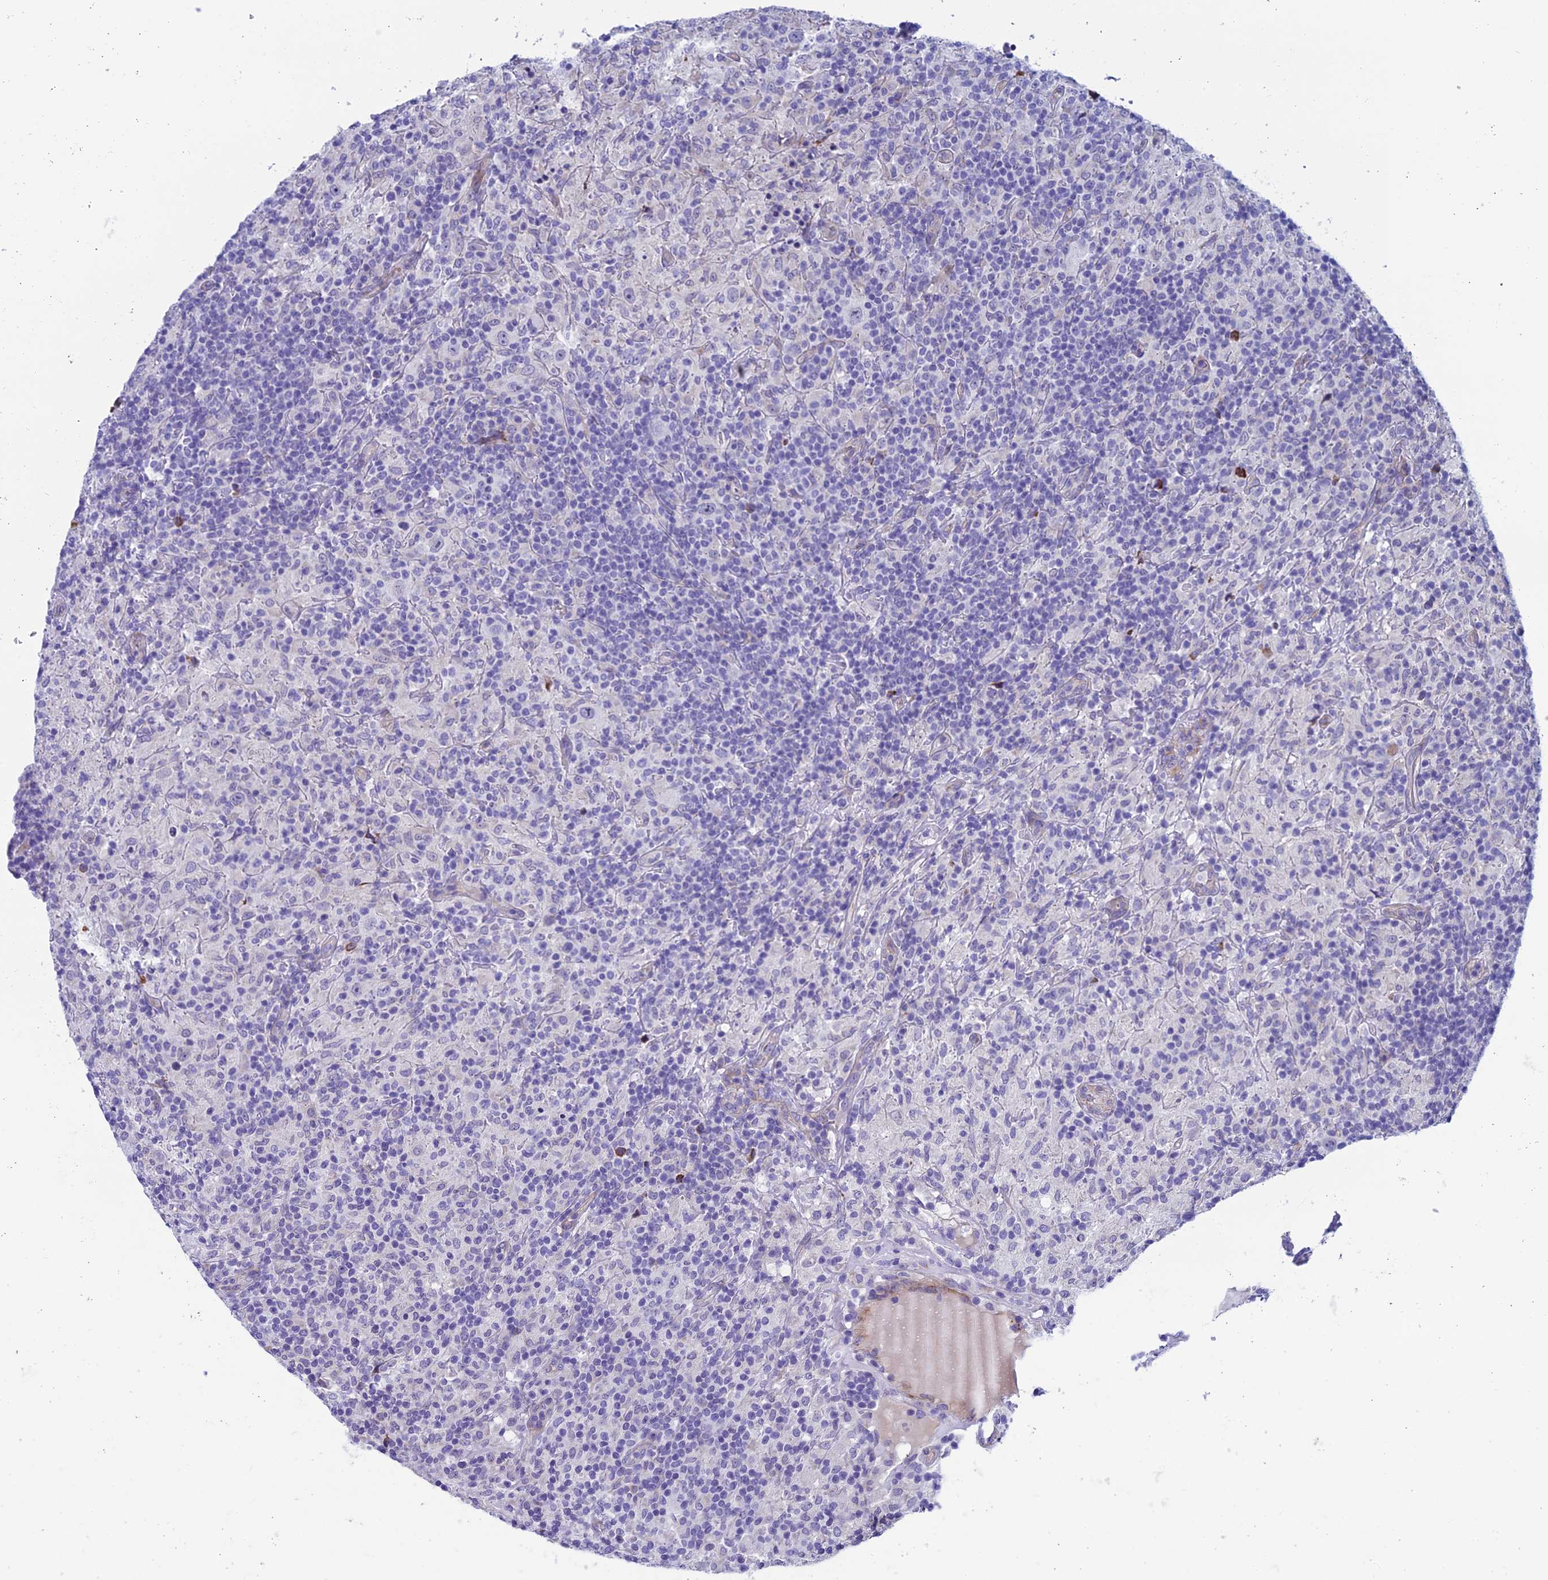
{"staining": {"intensity": "negative", "quantity": "none", "location": "none"}, "tissue": "lymphoma", "cell_type": "Tumor cells", "image_type": "cancer", "snomed": [{"axis": "morphology", "description": "Hodgkin's disease, NOS"}, {"axis": "topography", "description": "Lymph node"}], "caption": "An immunohistochemistry (IHC) micrograph of lymphoma is shown. There is no staining in tumor cells of lymphoma.", "gene": "MACIR", "patient": {"sex": "male", "age": 70}}